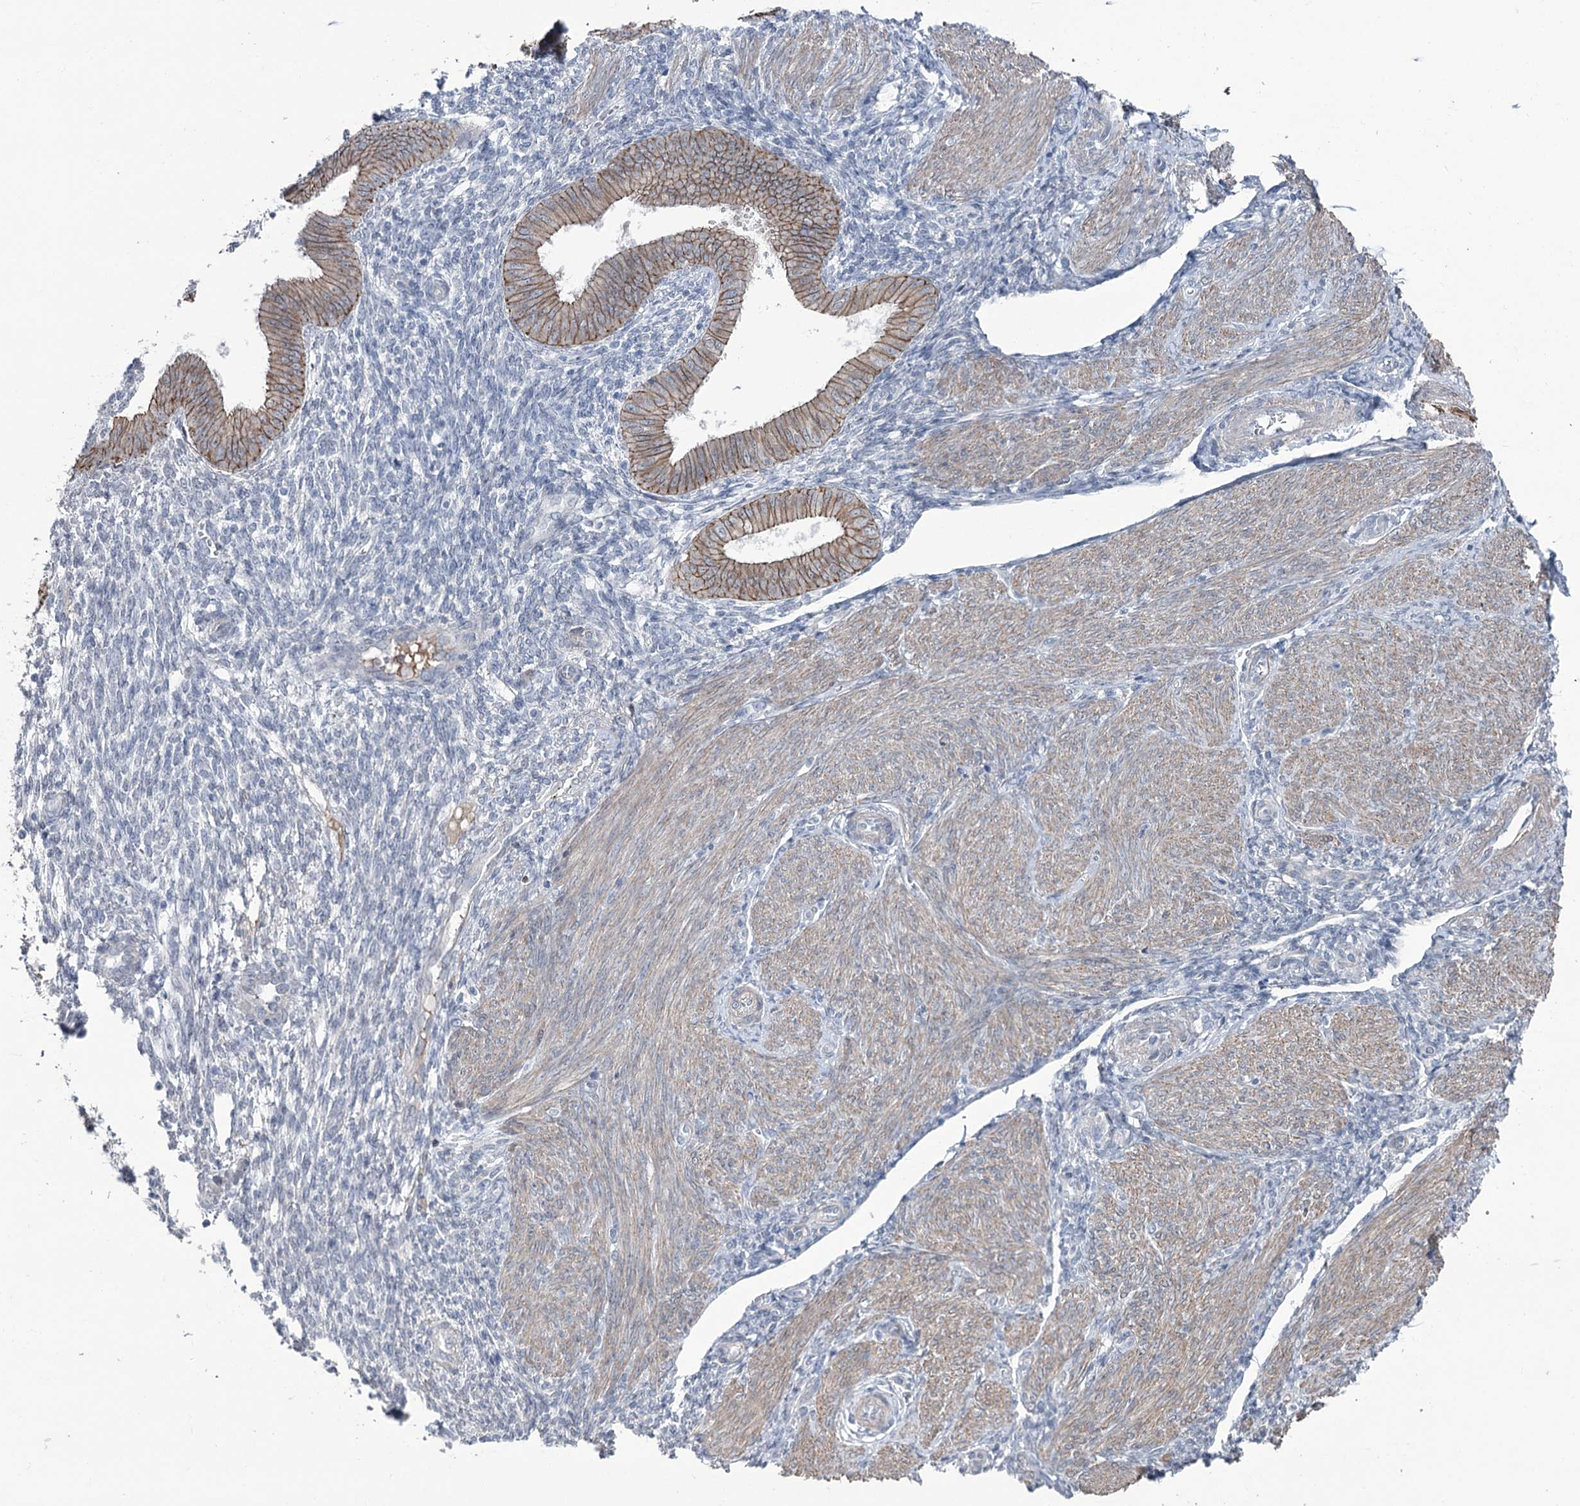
{"staining": {"intensity": "negative", "quantity": "none", "location": "none"}, "tissue": "endometrium", "cell_type": "Cells in endometrial stroma", "image_type": "normal", "snomed": [{"axis": "morphology", "description": "Normal tissue, NOS"}, {"axis": "topography", "description": "Uterus"}, {"axis": "topography", "description": "Endometrium"}], "caption": "Human endometrium stained for a protein using immunohistochemistry (IHC) demonstrates no expression in cells in endometrial stroma.", "gene": "FAM120B", "patient": {"sex": "female", "age": 48}}